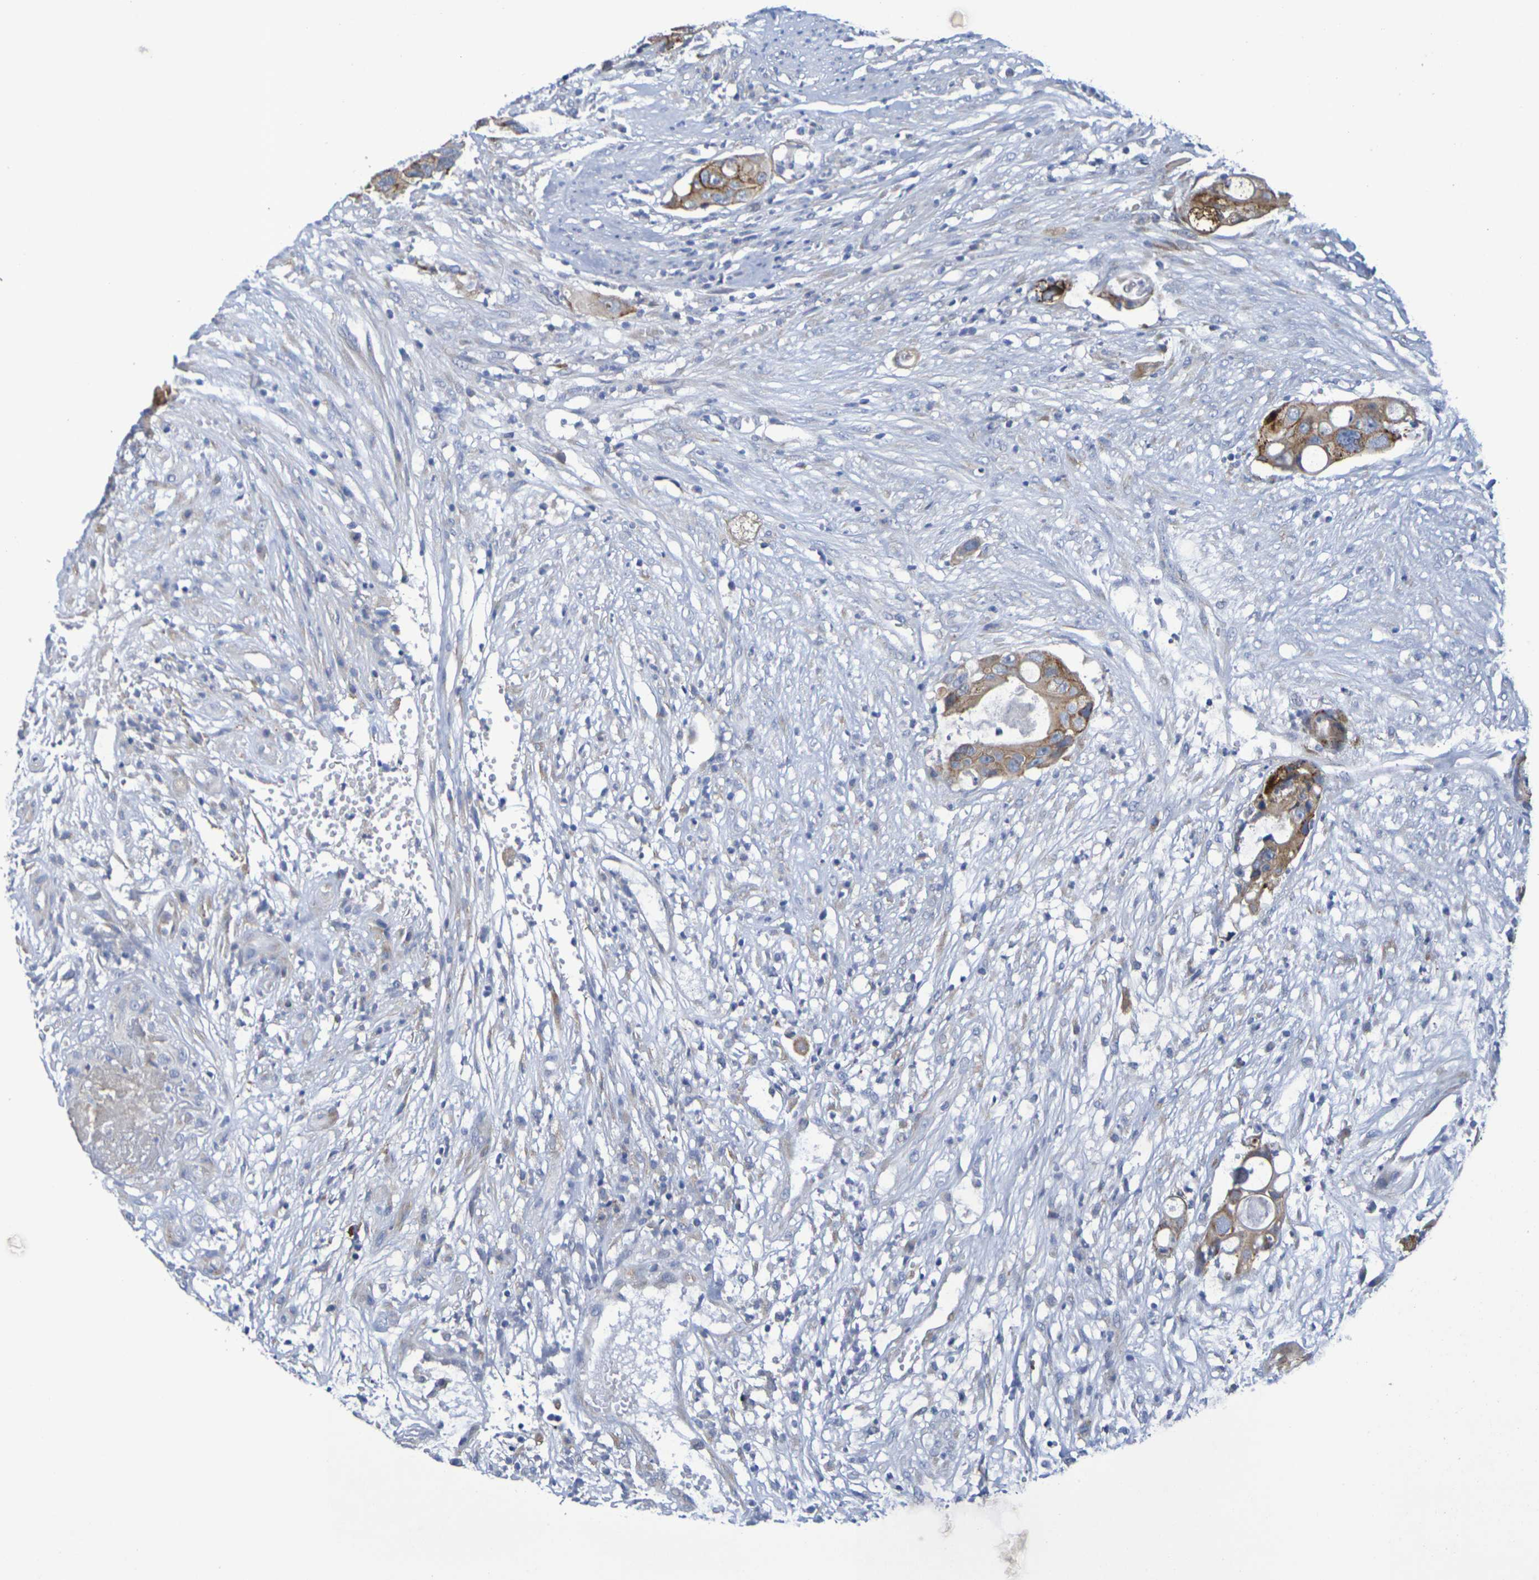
{"staining": {"intensity": "moderate", "quantity": ">75%", "location": "cytoplasmic/membranous"}, "tissue": "colorectal cancer", "cell_type": "Tumor cells", "image_type": "cancer", "snomed": [{"axis": "morphology", "description": "Adenocarcinoma, NOS"}, {"axis": "topography", "description": "Colon"}], "caption": "A brown stain shows moderate cytoplasmic/membranous positivity of a protein in human colorectal adenocarcinoma tumor cells. (DAB (3,3'-diaminobenzidine) IHC, brown staining for protein, blue staining for nuclei).", "gene": "SDC4", "patient": {"sex": "female", "age": 57}}